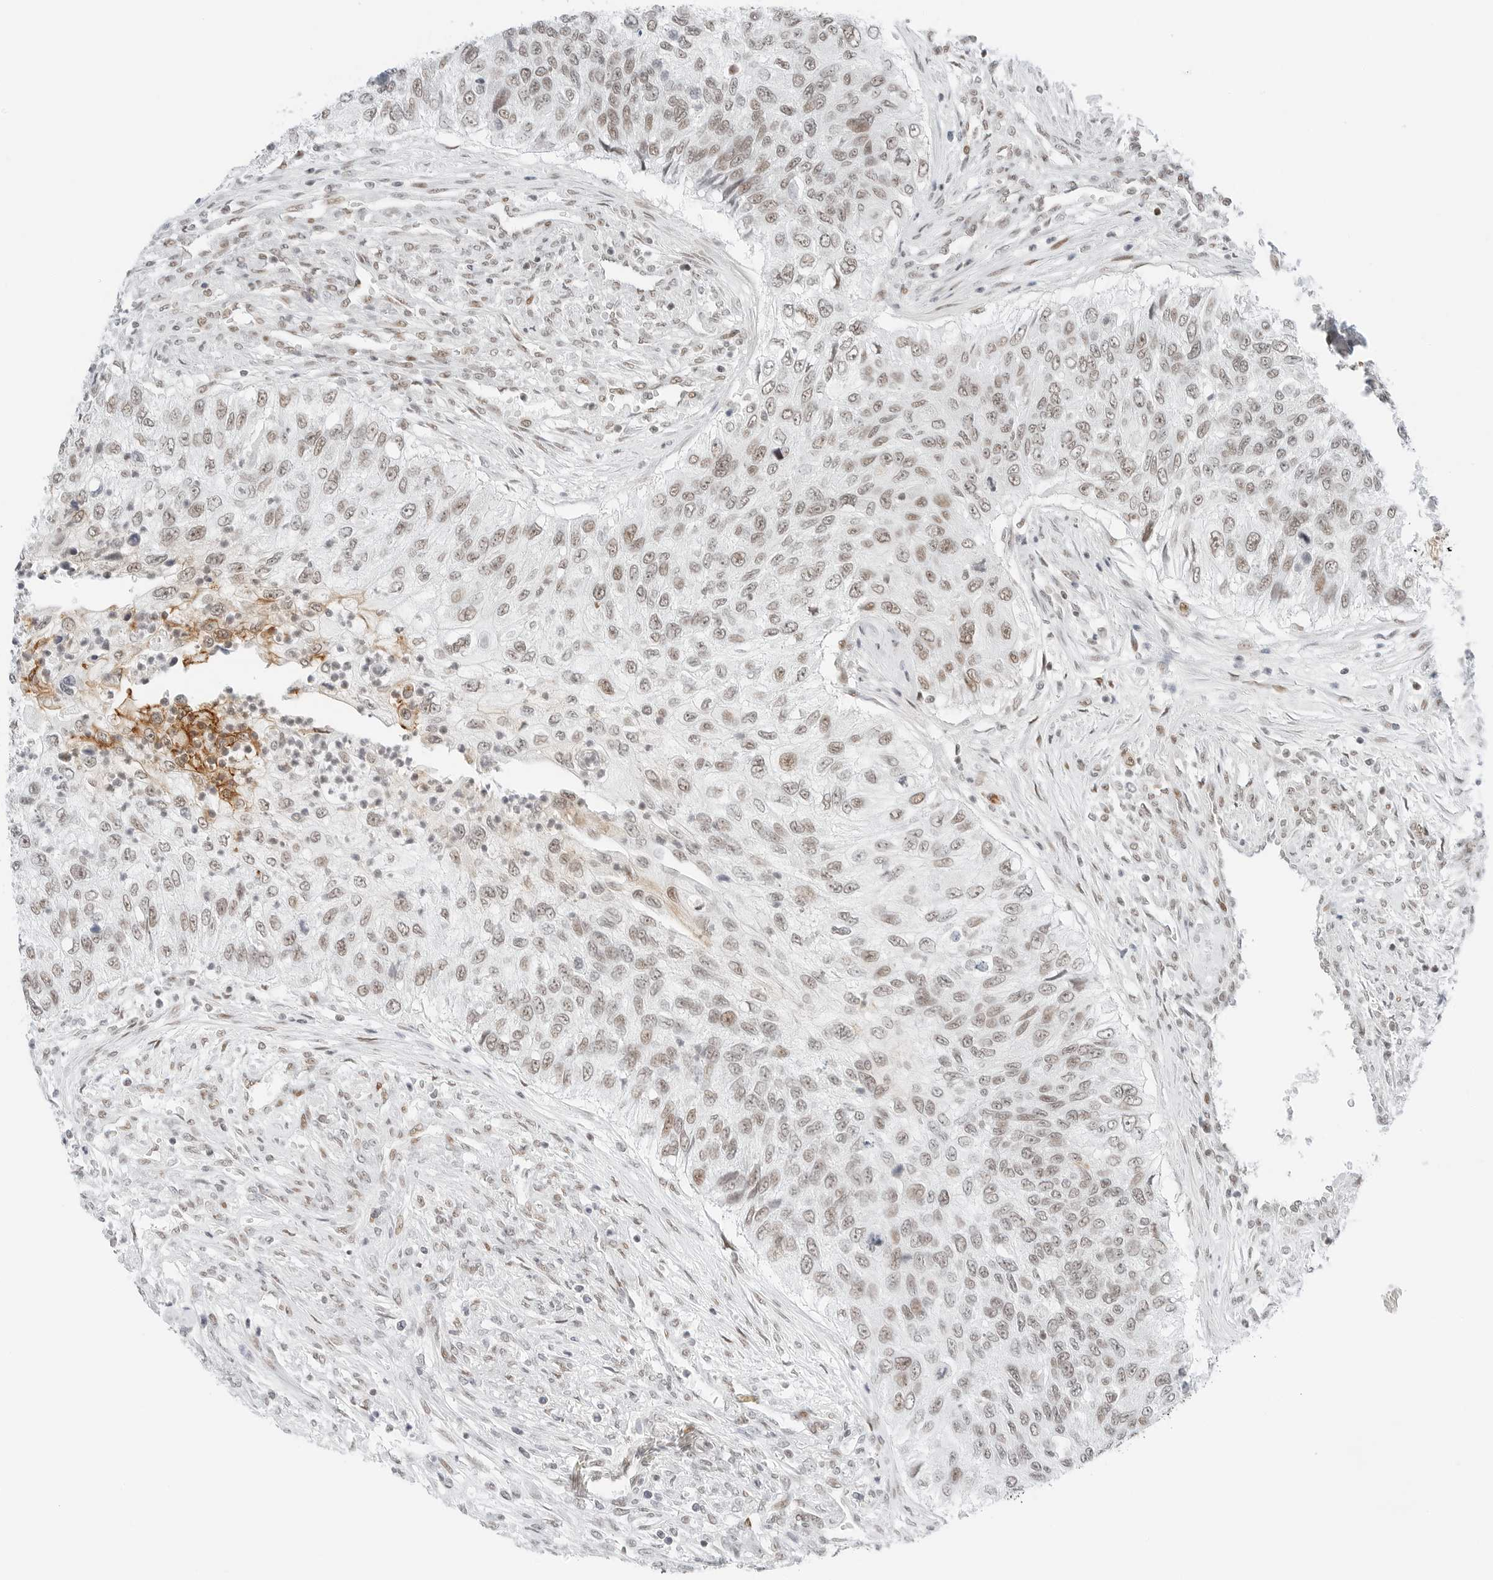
{"staining": {"intensity": "moderate", "quantity": "<25%", "location": "cytoplasmic/membranous,nuclear"}, "tissue": "urothelial cancer", "cell_type": "Tumor cells", "image_type": "cancer", "snomed": [{"axis": "morphology", "description": "Urothelial carcinoma, High grade"}, {"axis": "topography", "description": "Urinary bladder"}], "caption": "Moderate cytoplasmic/membranous and nuclear expression for a protein is appreciated in approximately <25% of tumor cells of urothelial cancer using immunohistochemistry (IHC).", "gene": "CRTC2", "patient": {"sex": "female", "age": 60}}